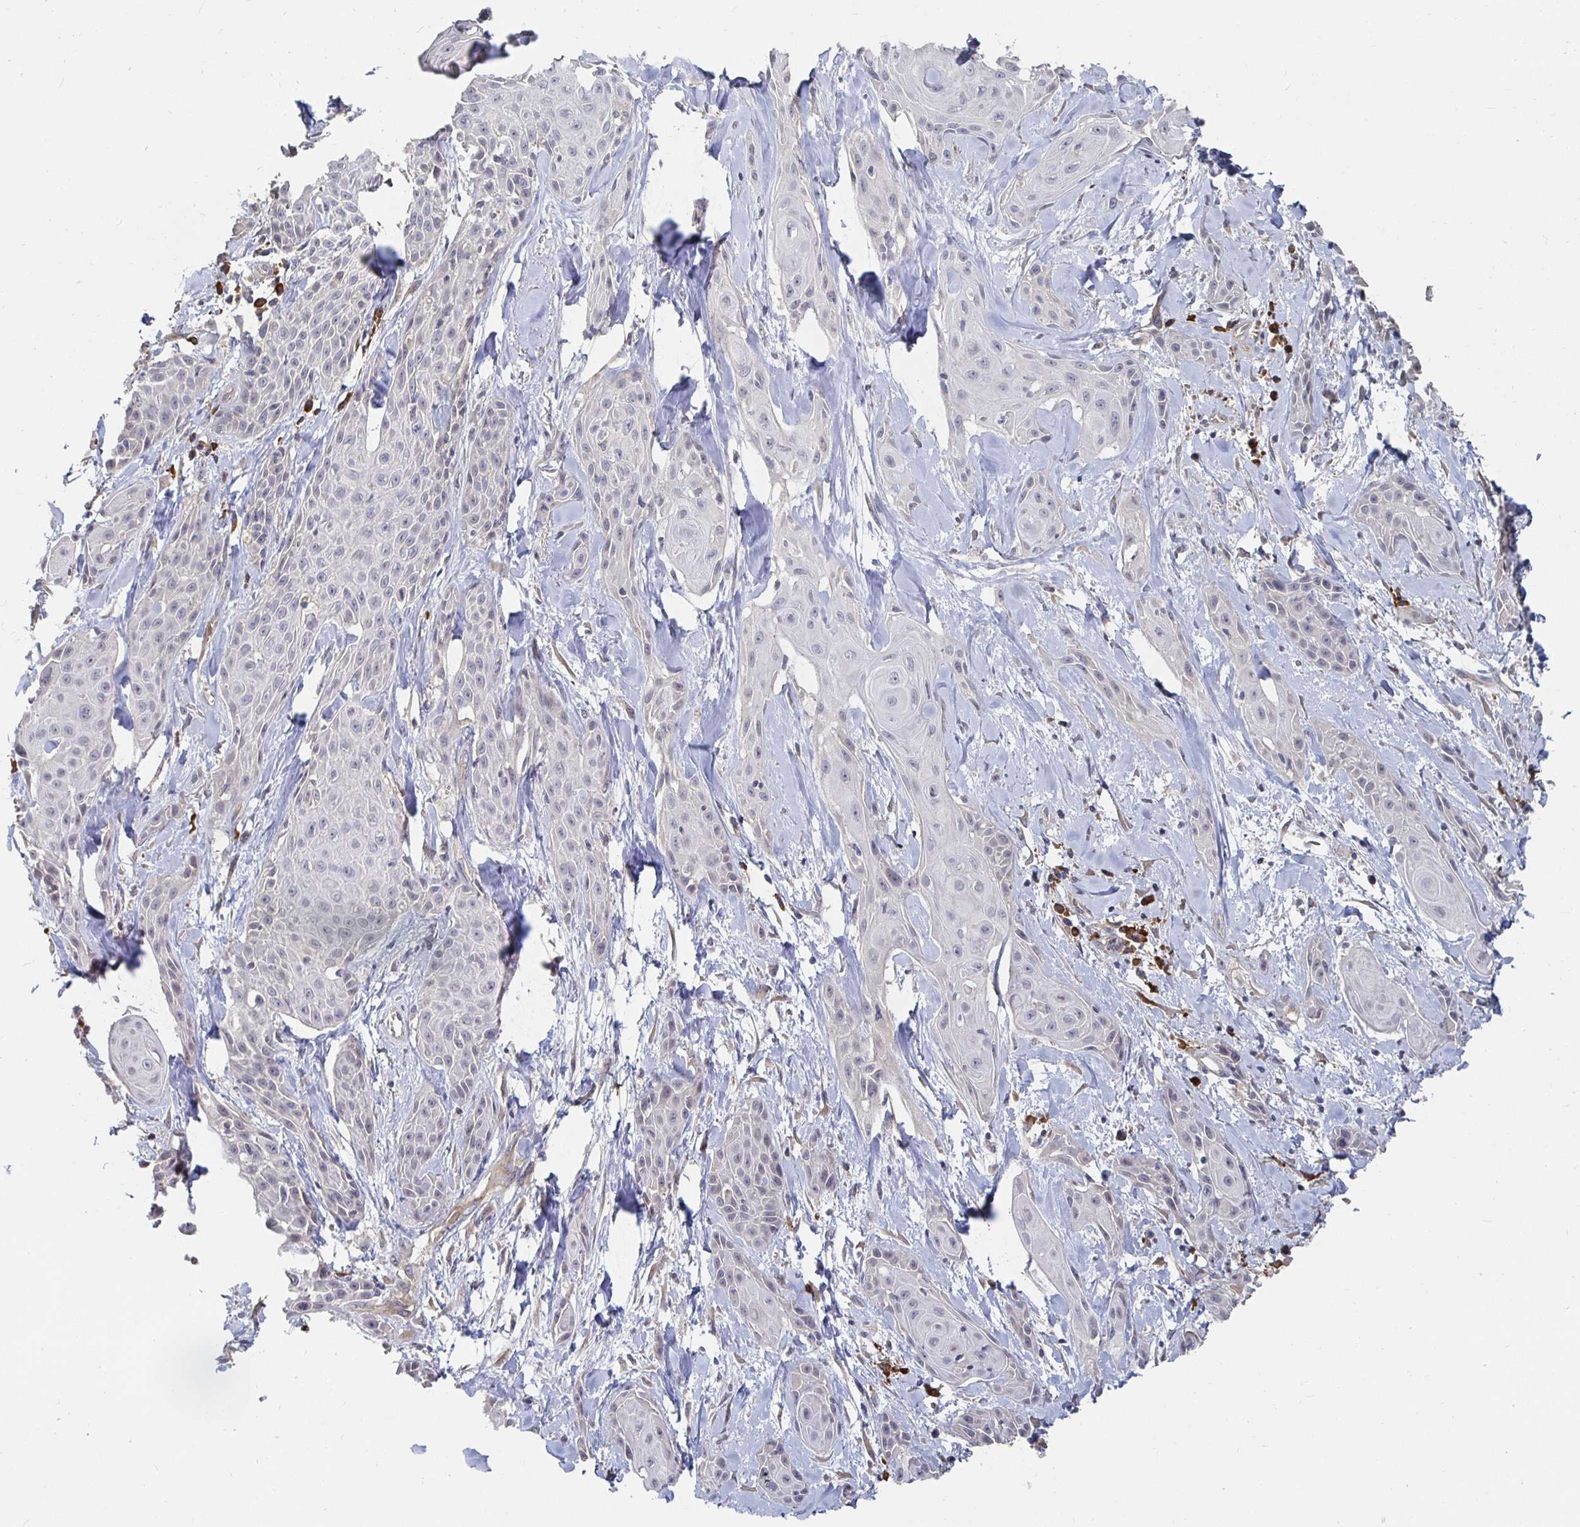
{"staining": {"intensity": "negative", "quantity": "none", "location": "none"}, "tissue": "skin cancer", "cell_type": "Tumor cells", "image_type": "cancer", "snomed": [{"axis": "morphology", "description": "Squamous cell carcinoma, NOS"}, {"axis": "topography", "description": "Skin"}, {"axis": "topography", "description": "Anal"}], "caption": "IHC image of skin cancer stained for a protein (brown), which demonstrates no positivity in tumor cells. The staining was performed using DAB (3,3'-diaminobenzidine) to visualize the protein expression in brown, while the nuclei were stained in blue with hematoxylin (Magnification: 20x).", "gene": "MEIS1", "patient": {"sex": "male", "age": 64}}